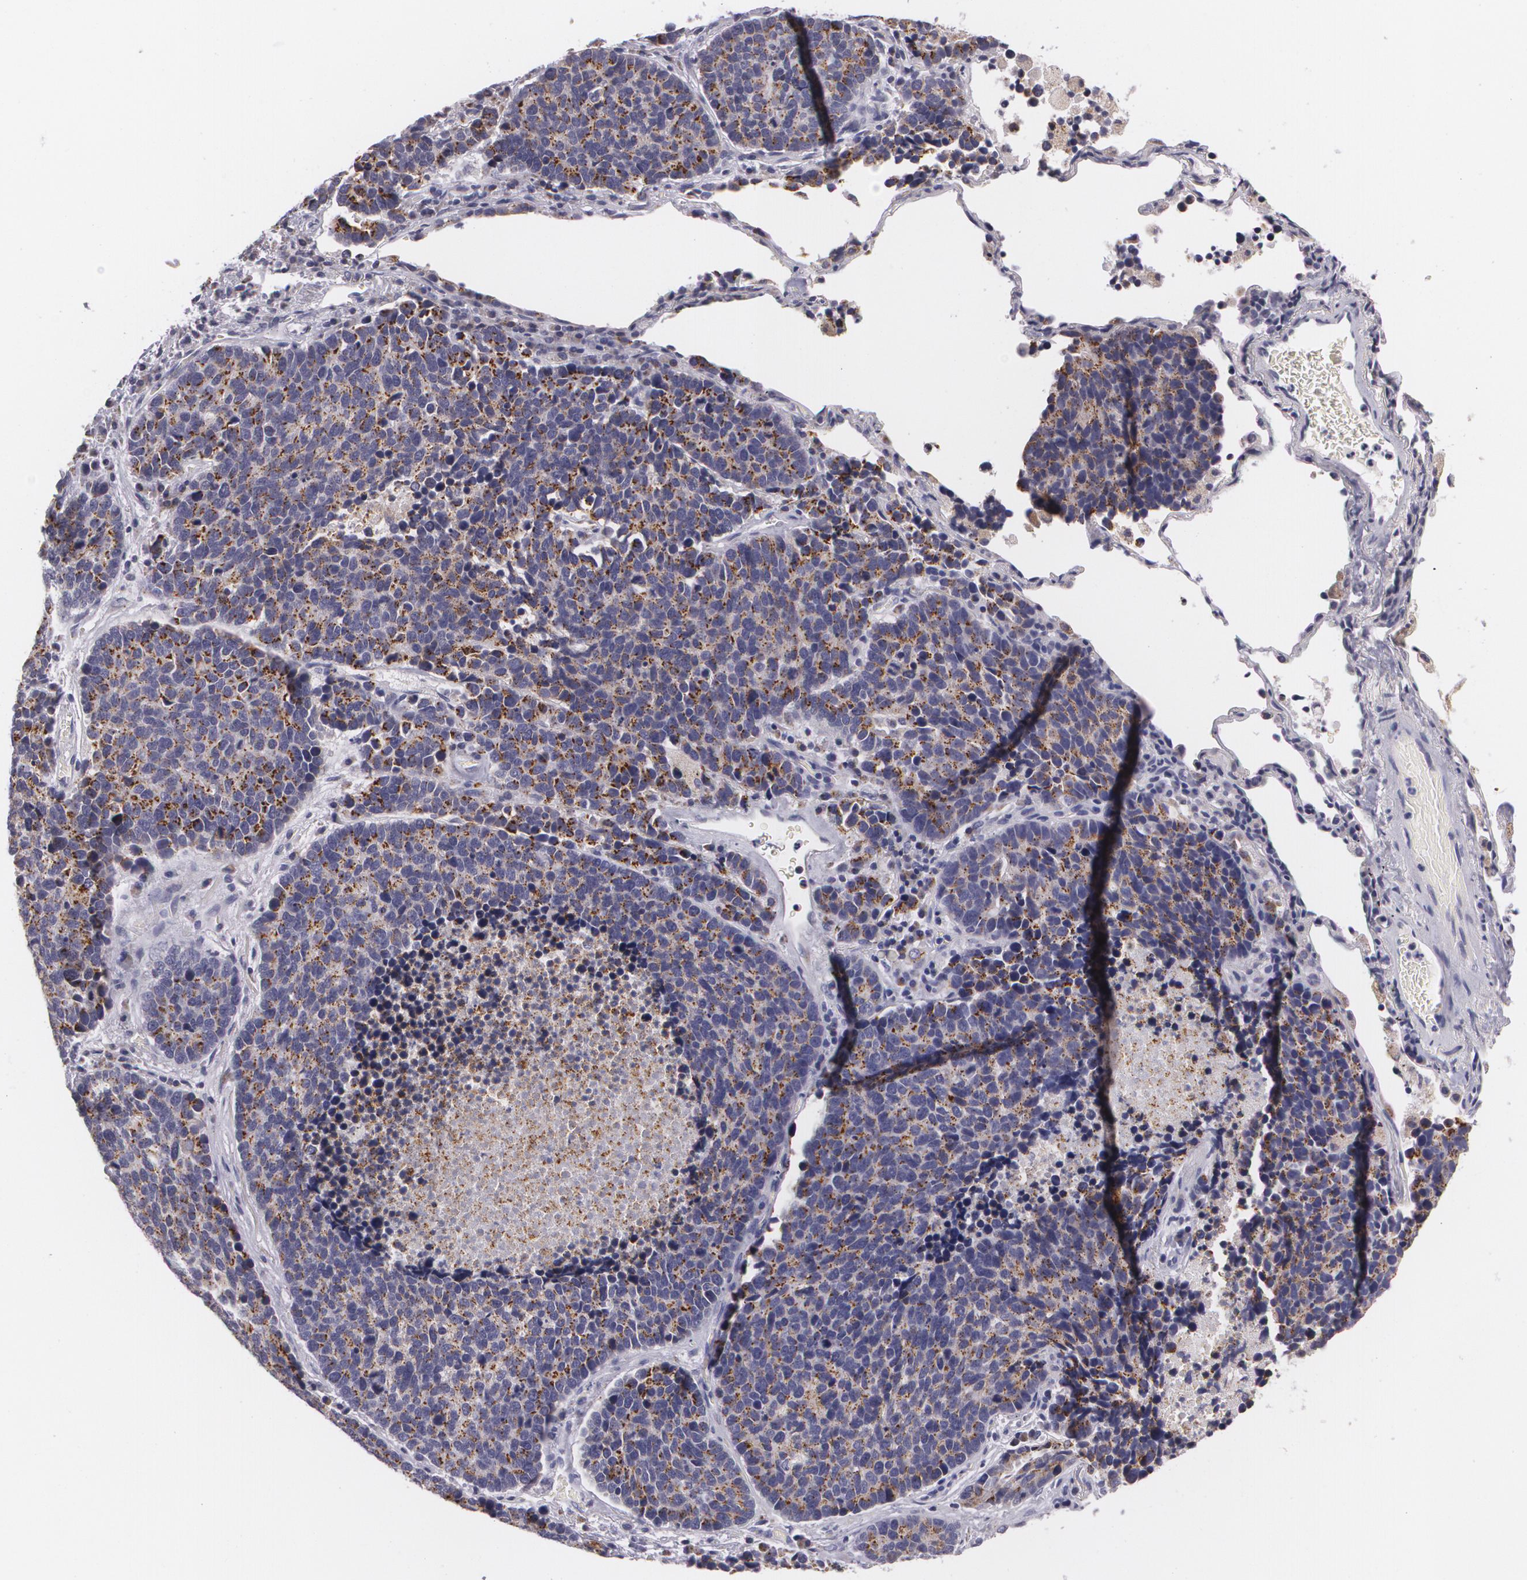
{"staining": {"intensity": "moderate", "quantity": ">75%", "location": "cytoplasmic/membranous"}, "tissue": "lung cancer", "cell_type": "Tumor cells", "image_type": "cancer", "snomed": [{"axis": "morphology", "description": "Neoplasm, malignant, NOS"}, {"axis": "topography", "description": "Lung"}], "caption": "A brown stain labels moderate cytoplasmic/membranous positivity of a protein in human lung cancer tumor cells.", "gene": "CILK1", "patient": {"sex": "female", "age": 75}}